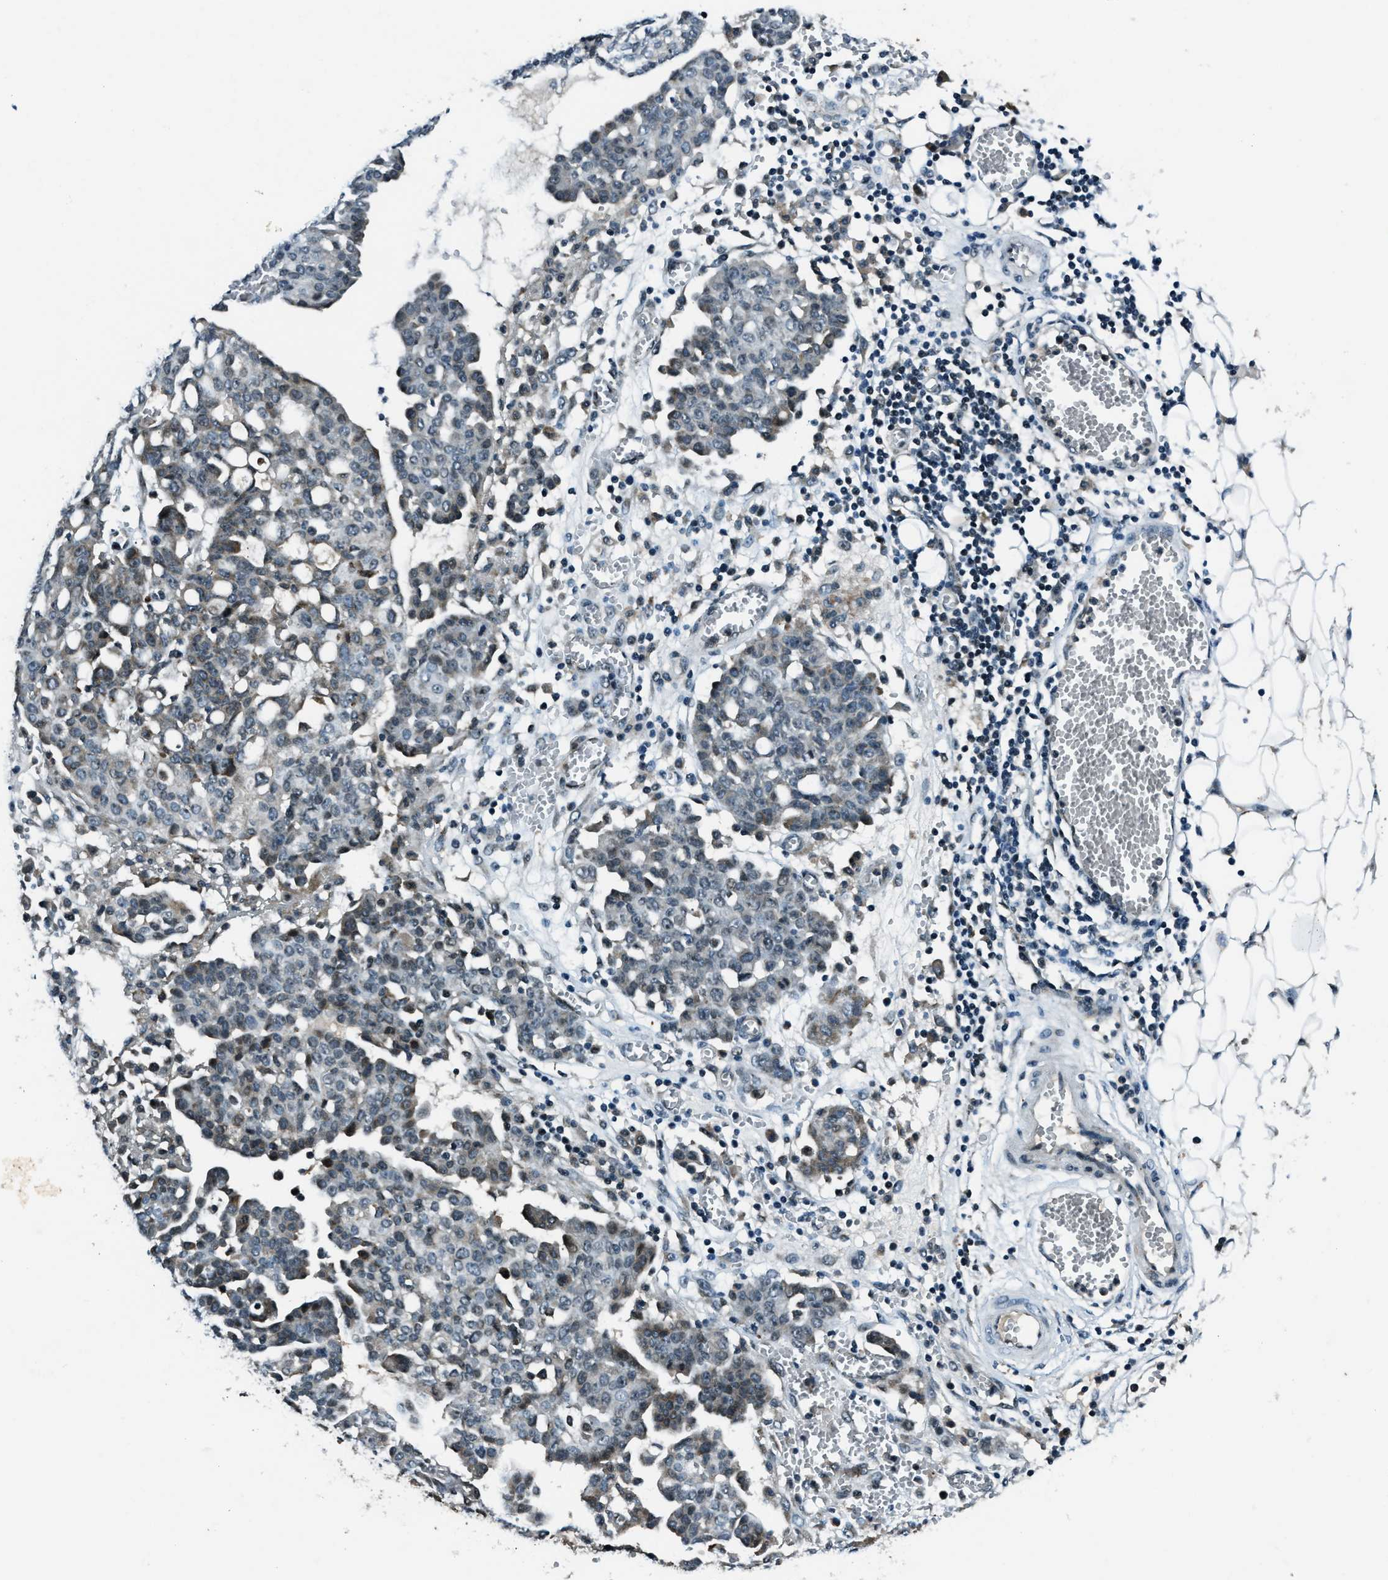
{"staining": {"intensity": "weak", "quantity": "<25%", "location": "cytoplasmic/membranous,nuclear"}, "tissue": "ovarian cancer", "cell_type": "Tumor cells", "image_type": "cancer", "snomed": [{"axis": "morphology", "description": "Cystadenocarcinoma, serous, NOS"}, {"axis": "topography", "description": "Soft tissue"}, {"axis": "topography", "description": "Ovary"}], "caption": "The image displays no staining of tumor cells in ovarian cancer.", "gene": "ACTL9", "patient": {"sex": "female", "age": 57}}